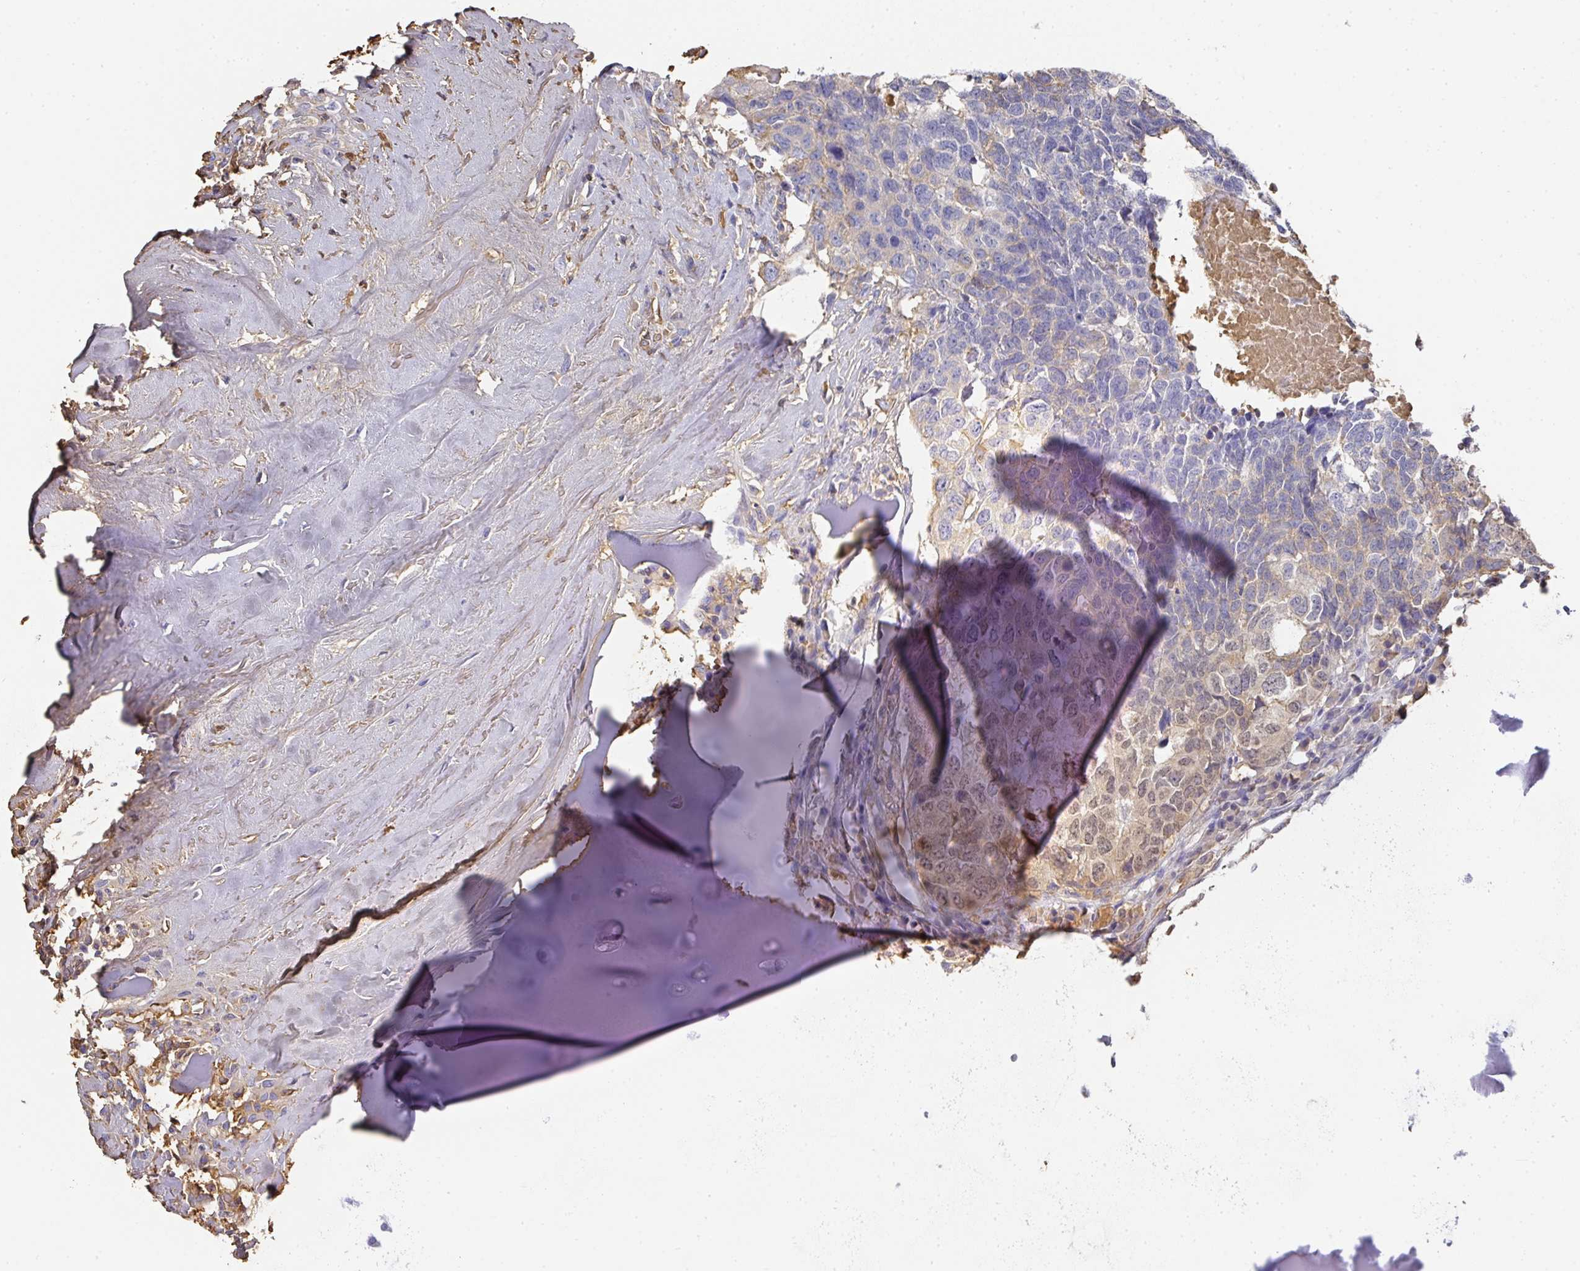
{"staining": {"intensity": "weak", "quantity": "25%-75%", "location": "cytoplasmic/membranous"}, "tissue": "head and neck cancer", "cell_type": "Tumor cells", "image_type": "cancer", "snomed": [{"axis": "morphology", "description": "Squamous cell carcinoma, NOS"}, {"axis": "topography", "description": "Head-Neck"}], "caption": "Immunohistochemistry (DAB) staining of head and neck cancer demonstrates weak cytoplasmic/membranous protein expression in about 25%-75% of tumor cells. The protein of interest is shown in brown color, while the nuclei are stained blue.", "gene": "ALB", "patient": {"sex": "male", "age": 66}}